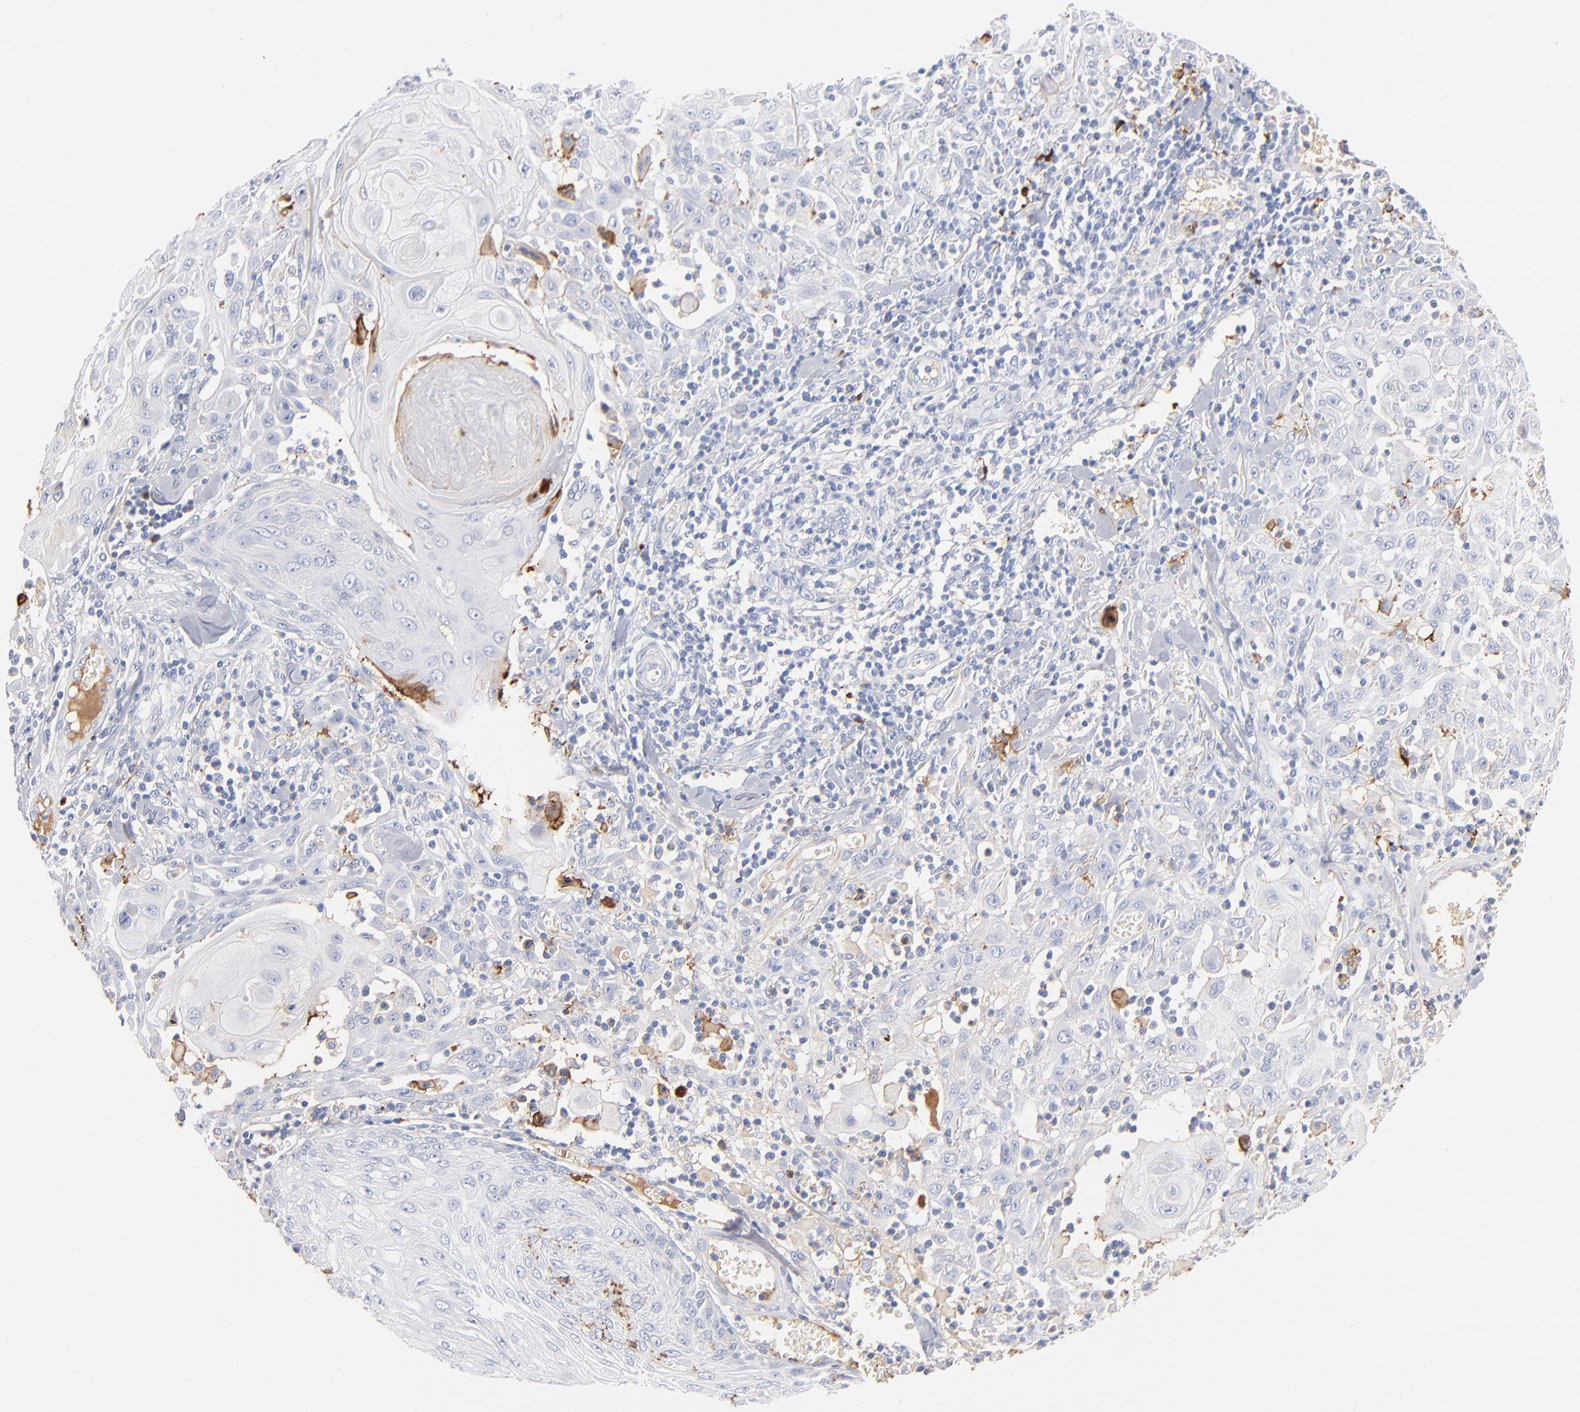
{"staining": {"intensity": "negative", "quantity": "none", "location": "none"}, "tissue": "skin cancer", "cell_type": "Tumor cells", "image_type": "cancer", "snomed": [{"axis": "morphology", "description": "Squamous cell carcinoma, NOS"}, {"axis": "topography", "description": "Skin"}], "caption": "A histopathology image of human squamous cell carcinoma (skin) is negative for staining in tumor cells.", "gene": "APOH", "patient": {"sex": "male", "age": 24}}